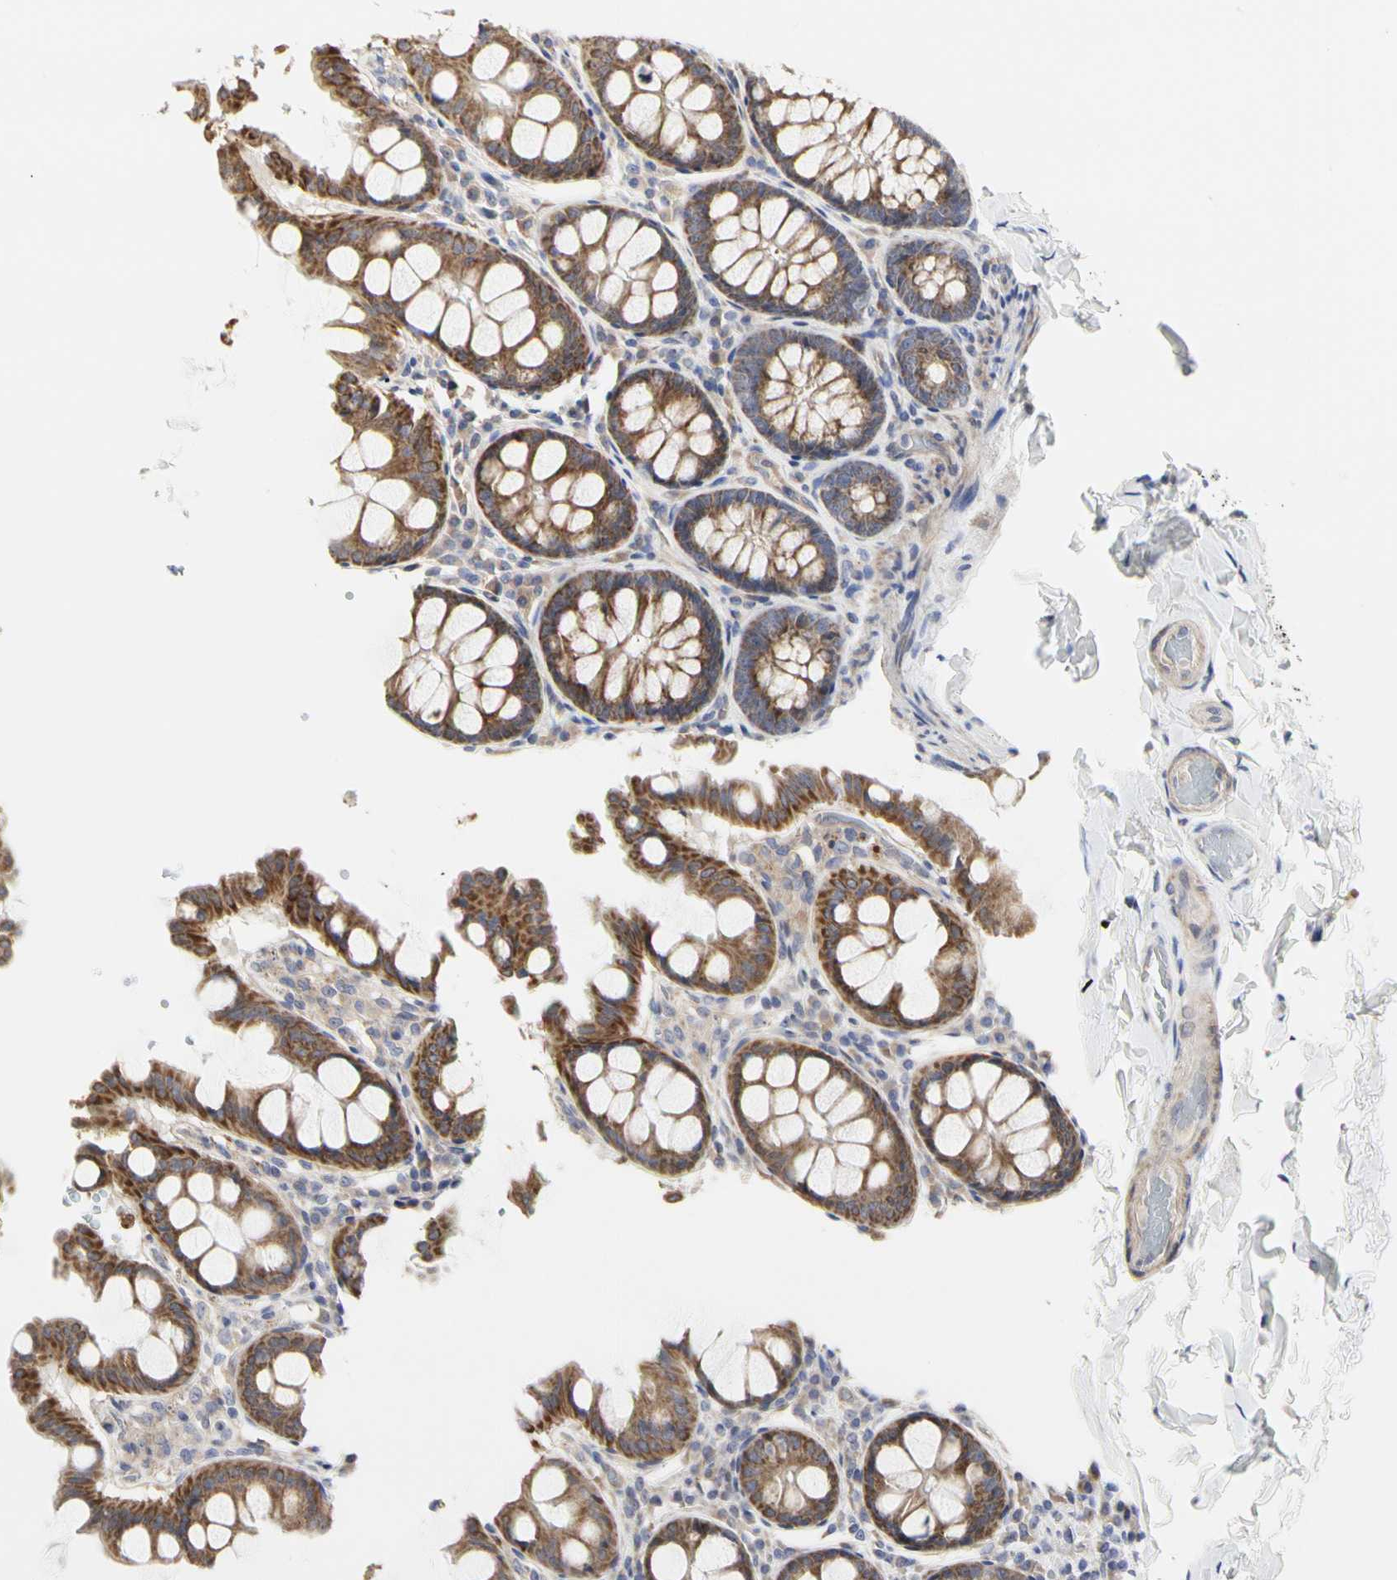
{"staining": {"intensity": "negative", "quantity": "none", "location": "none"}, "tissue": "colon", "cell_type": "Endothelial cells", "image_type": "normal", "snomed": [{"axis": "morphology", "description": "Normal tissue, NOS"}, {"axis": "topography", "description": "Colon"}], "caption": "Endothelial cells show no significant staining in unremarkable colon.", "gene": "SHANK2", "patient": {"sex": "female", "age": 61}}